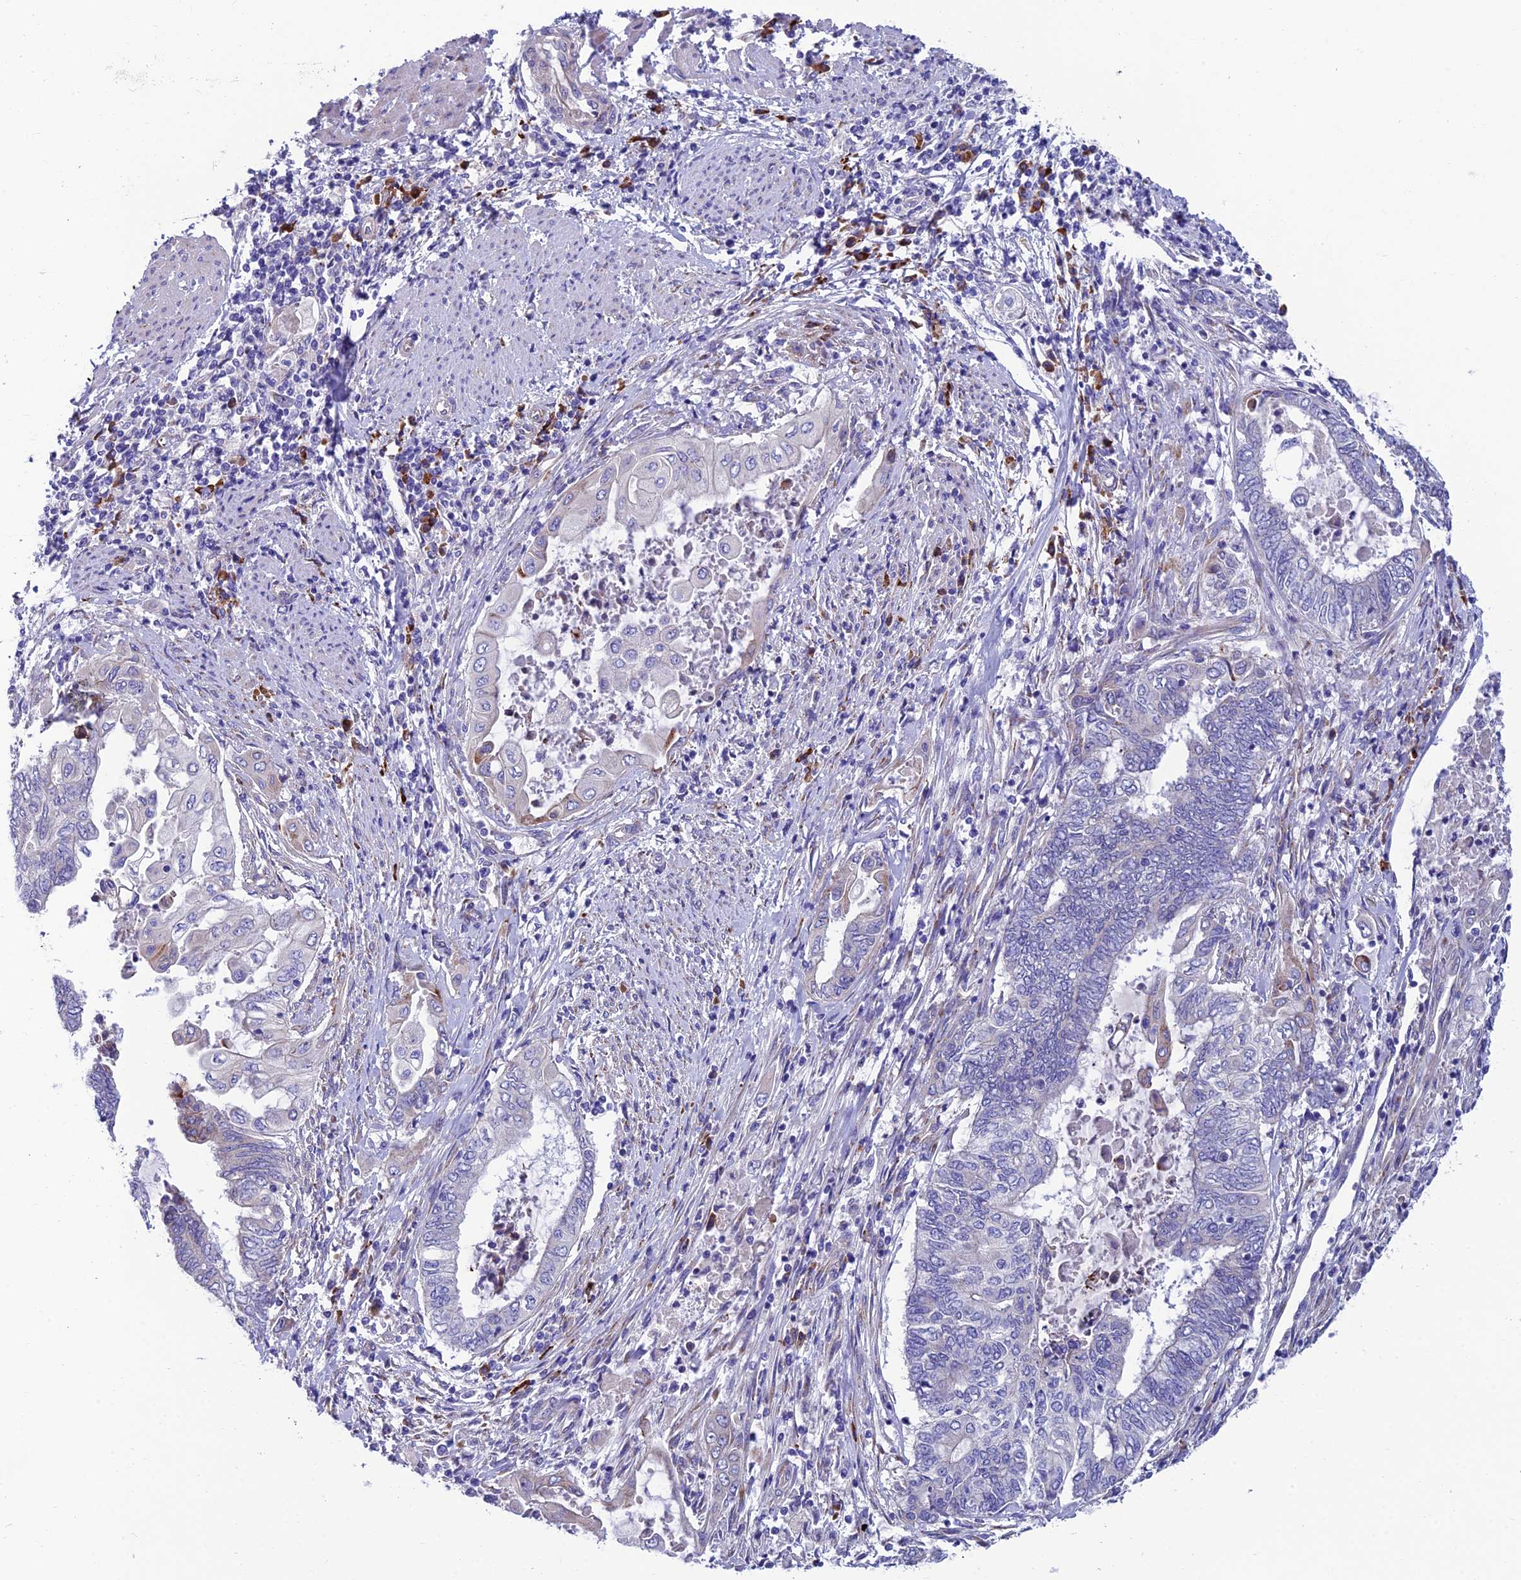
{"staining": {"intensity": "negative", "quantity": "none", "location": "none"}, "tissue": "endometrial cancer", "cell_type": "Tumor cells", "image_type": "cancer", "snomed": [{"axis": "morphology", "description": "Adenocarcinoma, NOS"}, {"axis": "topography", "description": "Uterus"}, {"axis": "topography", "description": "Endometrium"}], "caption": "Tumor cells are negative for brown protein staining in endometrial cancer (adenocarcinoma).", "gene": "MACIR", "patient": {"sex": "female", "age": 70}}